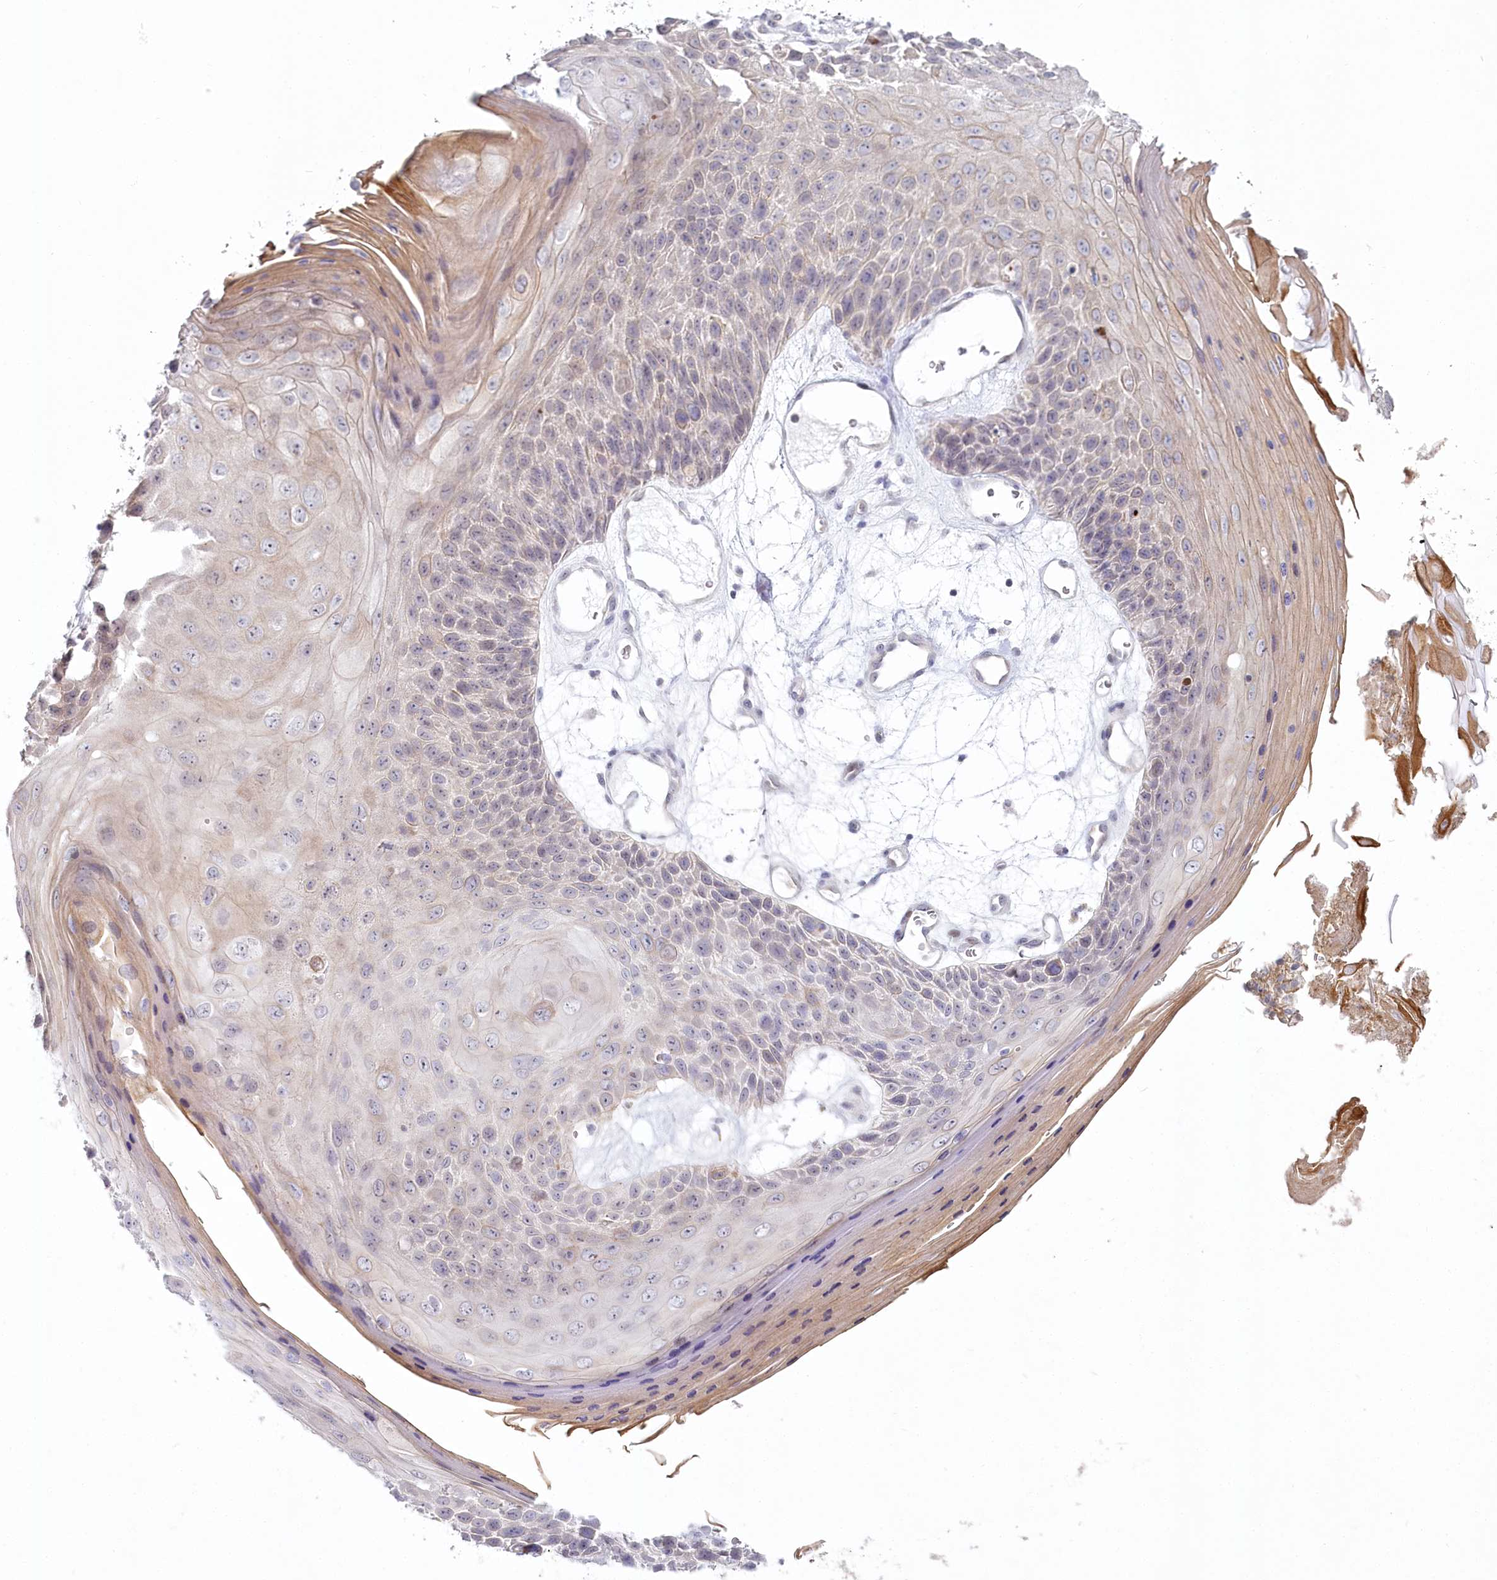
{"staining": {"intensity": "weak", "quantity": "<25%", "location": "cytoplasmic/membranous"}, "tissue": "skin cancer", "cell_type": "Tumor cells", "image_type": "cancer", "snomed": [{"axis": "morphology", "description": "Squamous cell carcinoma, NOS"}, {"axis": "topography", "description": "Skin"}], "caption": "IHC photomicrograph of skin squamous cell carcinoma stained for a protein (brown), which exhibits no expression in tumor cells.", "gene": "ABHD8", "patient": {"sex": "female", "age": 88}}